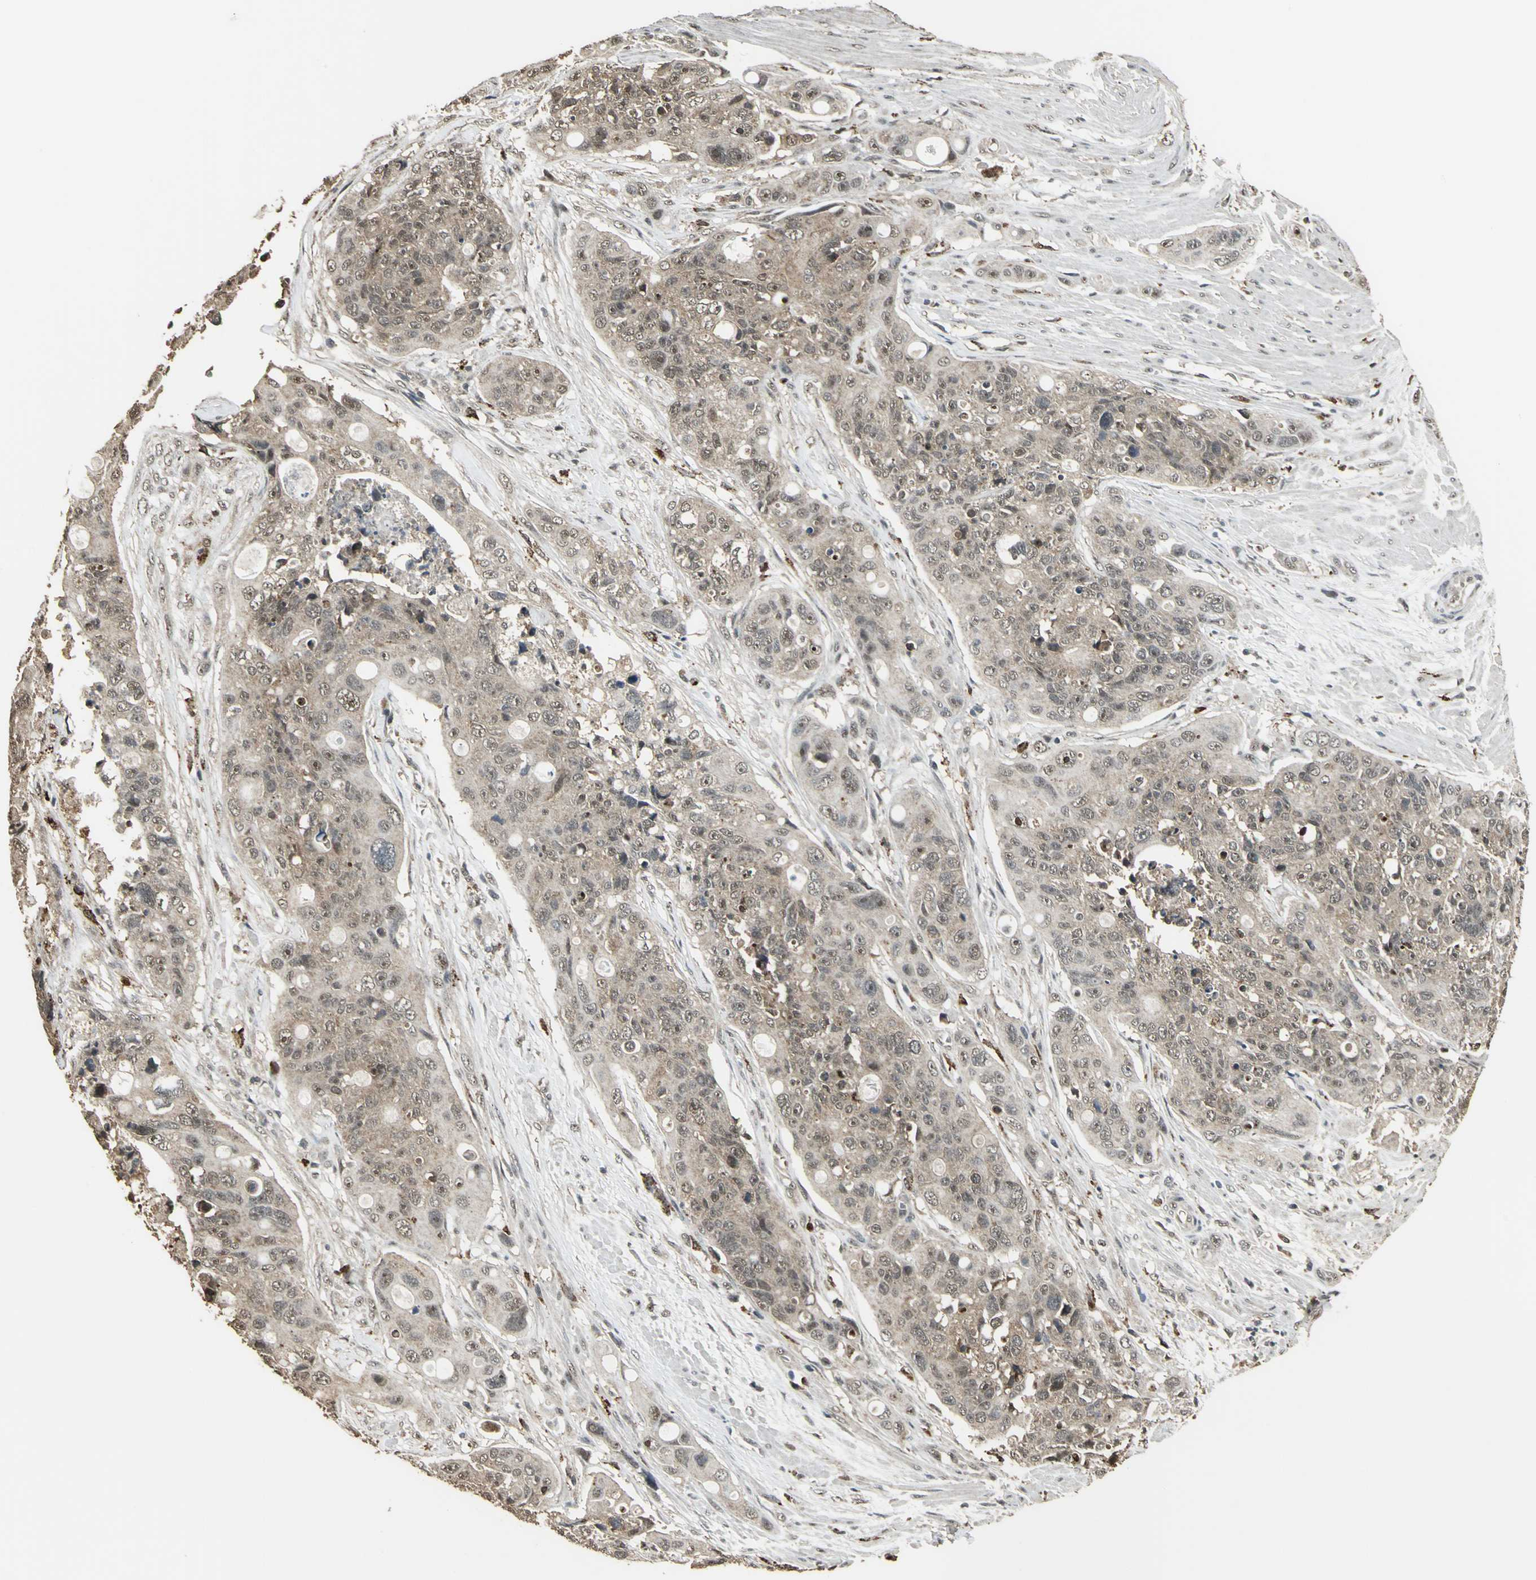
{"staining": {"intensity": "weak", "quantity": "25%-75%", "location": "cytoplasmic/membranous"}, "tissue": "colorectal cancer", "cell_type": "Tumor cells", "image_type": "cancer", "snomed": [{"axis": "morphology", "description": "Adenocarcinoma, NOS"}, {"axis": "topography", "description": "Colon"}], "caption": "Colorectal adenocarcinoma stained with a brown dye demonstrates weak cytoplasmic/membranous positive staining in about 25%-75% of tumor cells.", "gene": "UCHL5", "patient": {"sex": "male", "age": 55}}